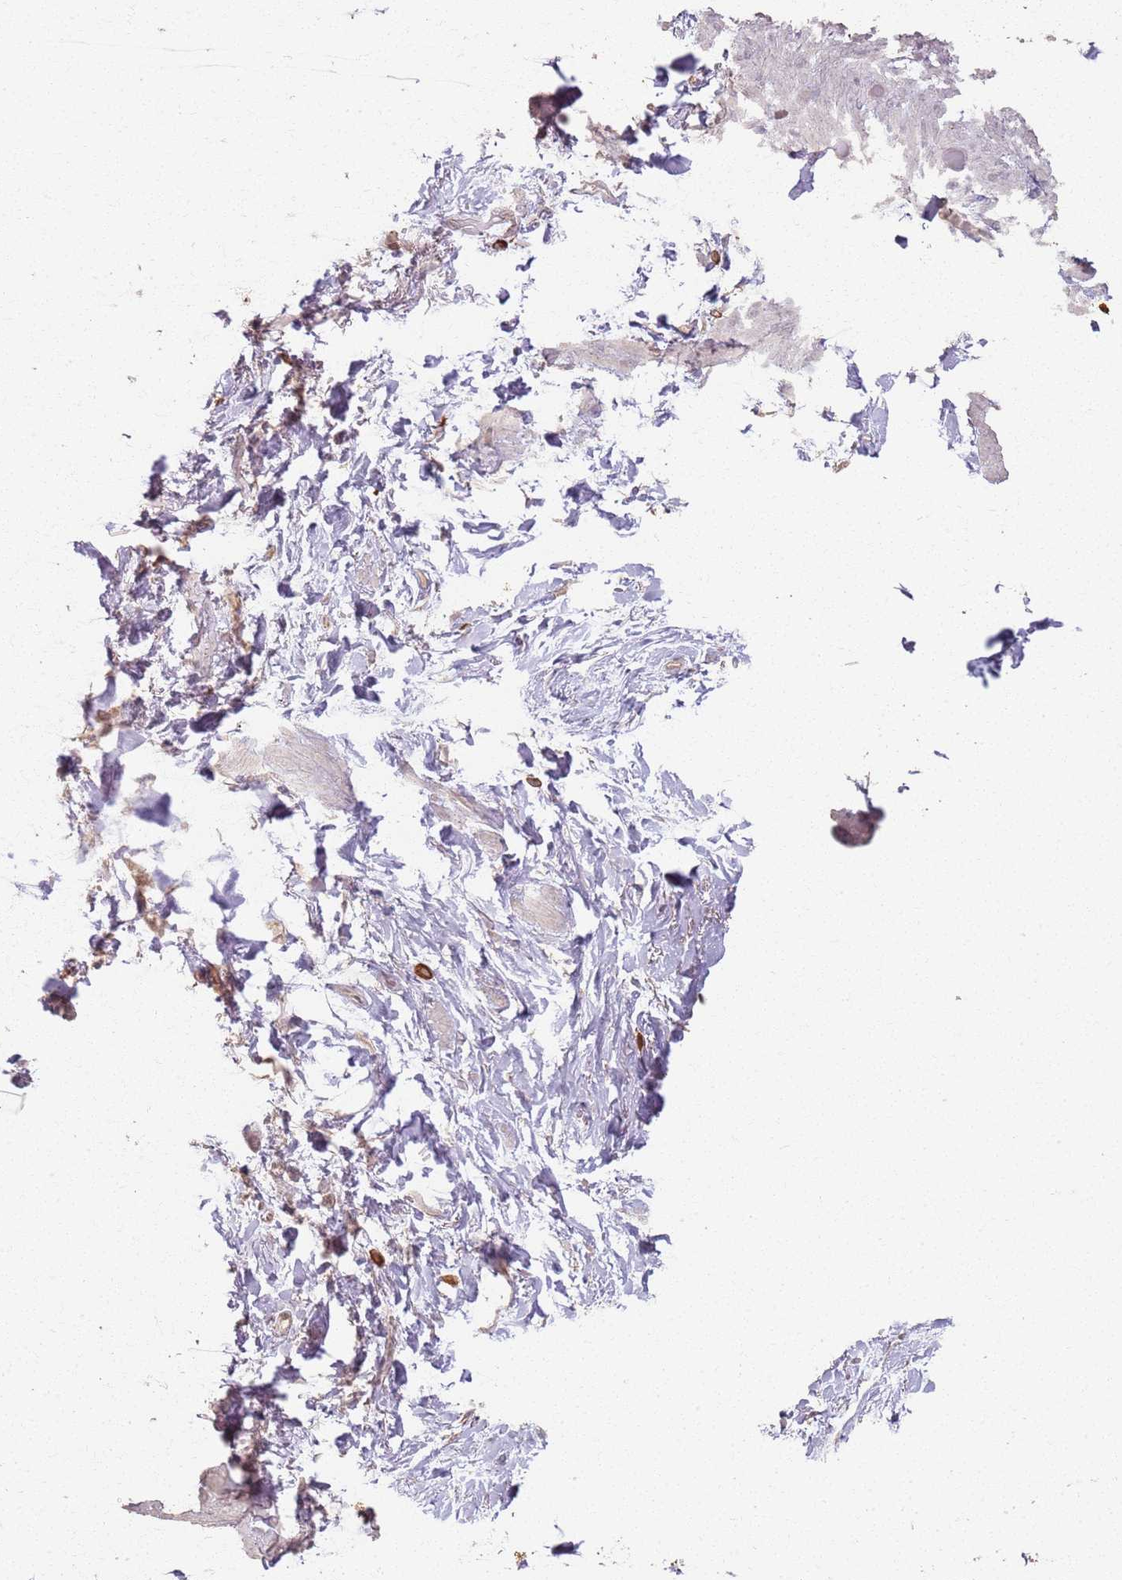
{"staining": {"intensity": "negative", "quantity": "none", "location": "none"}, "tissue": "smooth muscle", "cell_type": "Smooth muscle cells", "image_type": "normal", "snomed": [{"axis": "morphology", "description": "Normal tissue, NOS"}, {"axis": "topography", "description": "Smooth muscle"}, {"axis": "topography", "description": "Peripheral nerve tissue"}], "caption": "Immunohistochemical staining of benign smooth muscle shows no significant staining in smooth muscle cells. The staining is performed using DAB brown chromogen with nuclei counter-stained in using hematoxylin.", "gene": "CCDC168", "patient": {"sex": "male", "age": 69}}